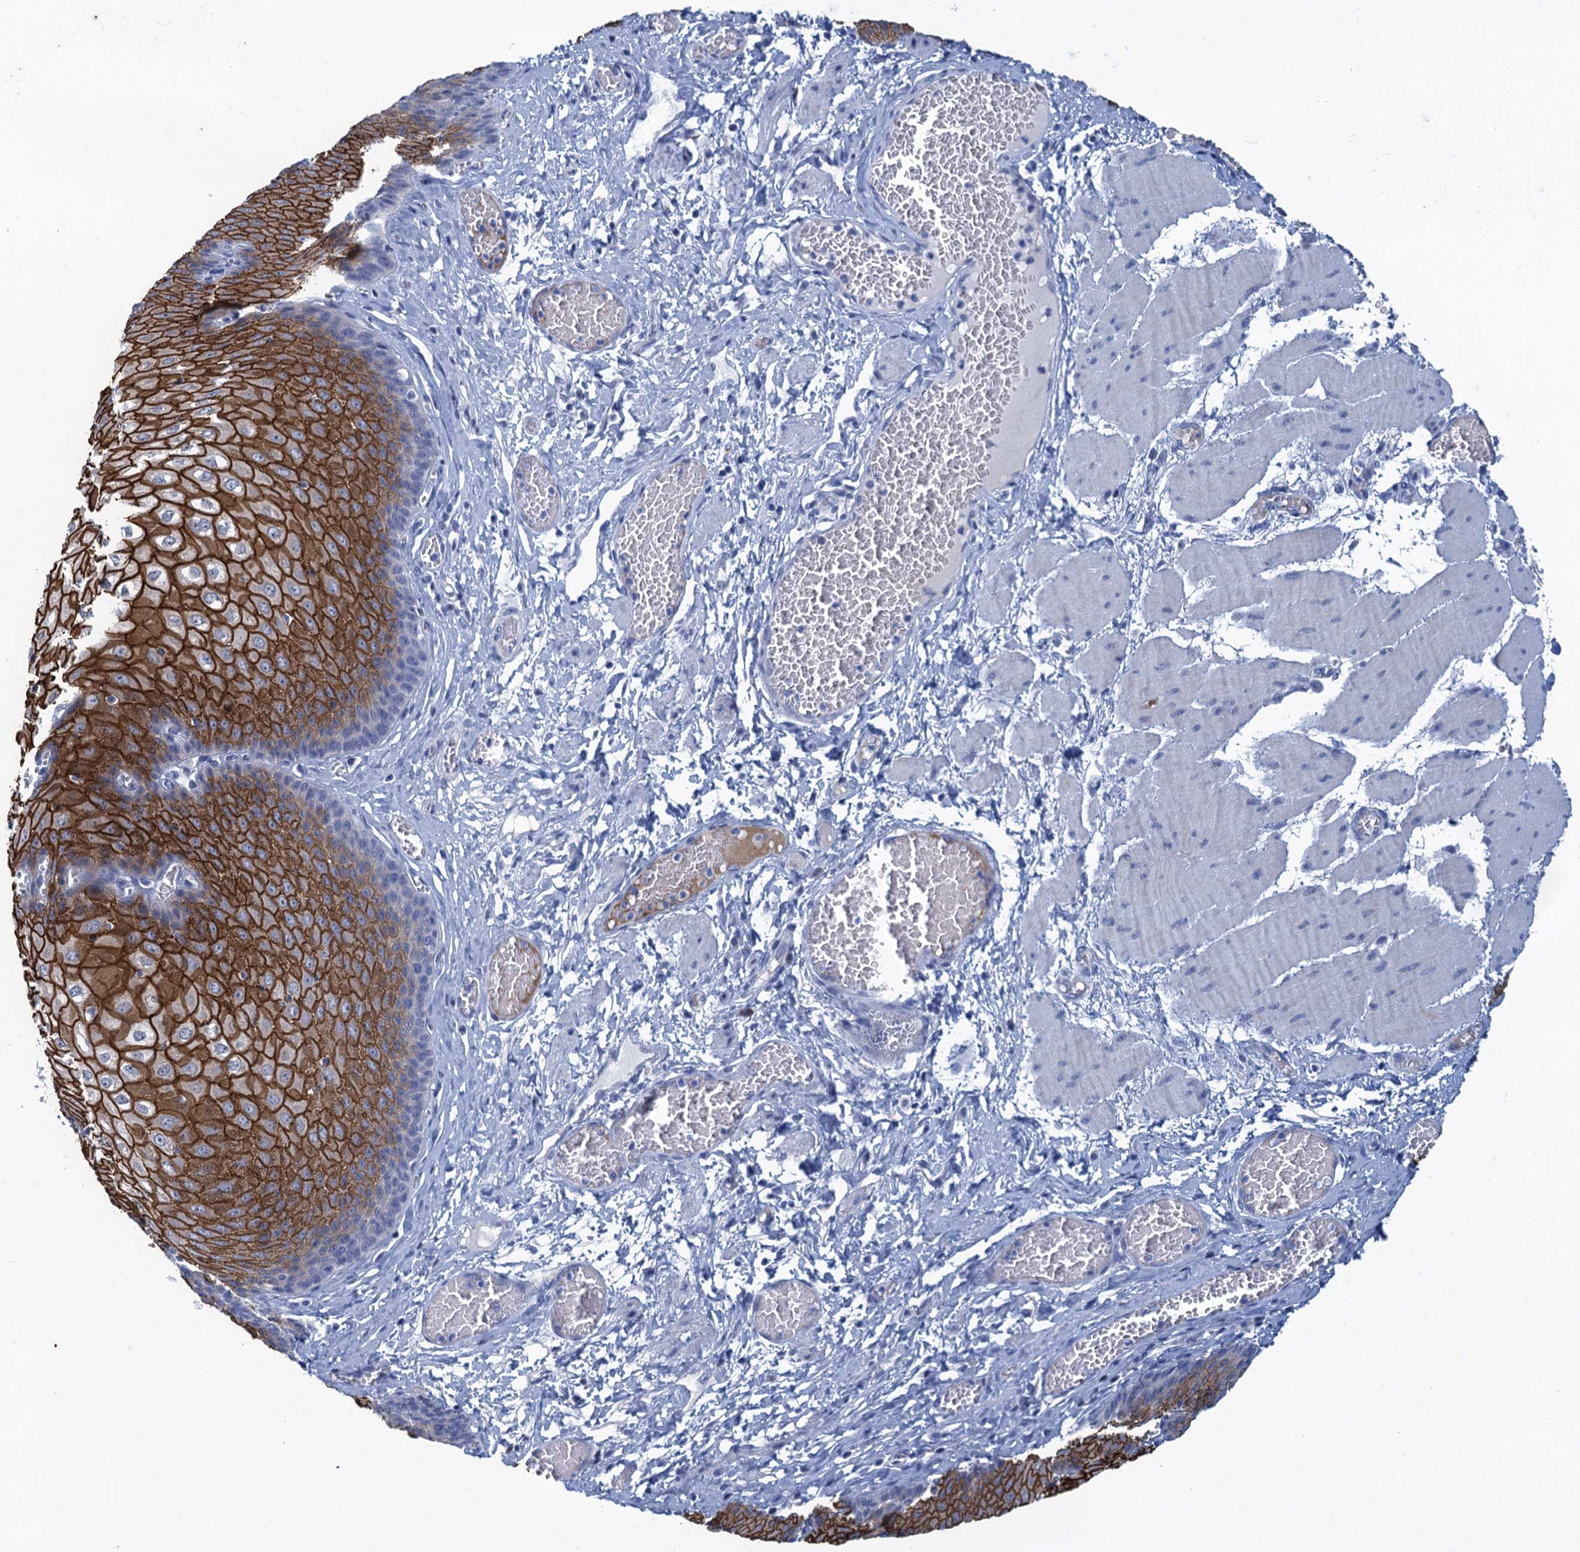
{"staining": {"intensity": "strong", "quantity": "25%-75%", "location": "cytoplasmic/membranous"}, "tissue": "esophagus", "cell_type": "Squamous epithelial cells", "image_type": "normal", "snomed": [{"axis": "morphology", "description": "Normal tissue, NOS"}, {"axis": "topography", "description": "Esophagus"}], "caption": "Human esophagus stained with a brown dye exhibits strong cytoplasmic/membranous positive staining in approximately 25%-75% of squamous epithelial cells.", "gene": "SCEL", "patient": {"sex": "male", "age": 60}}